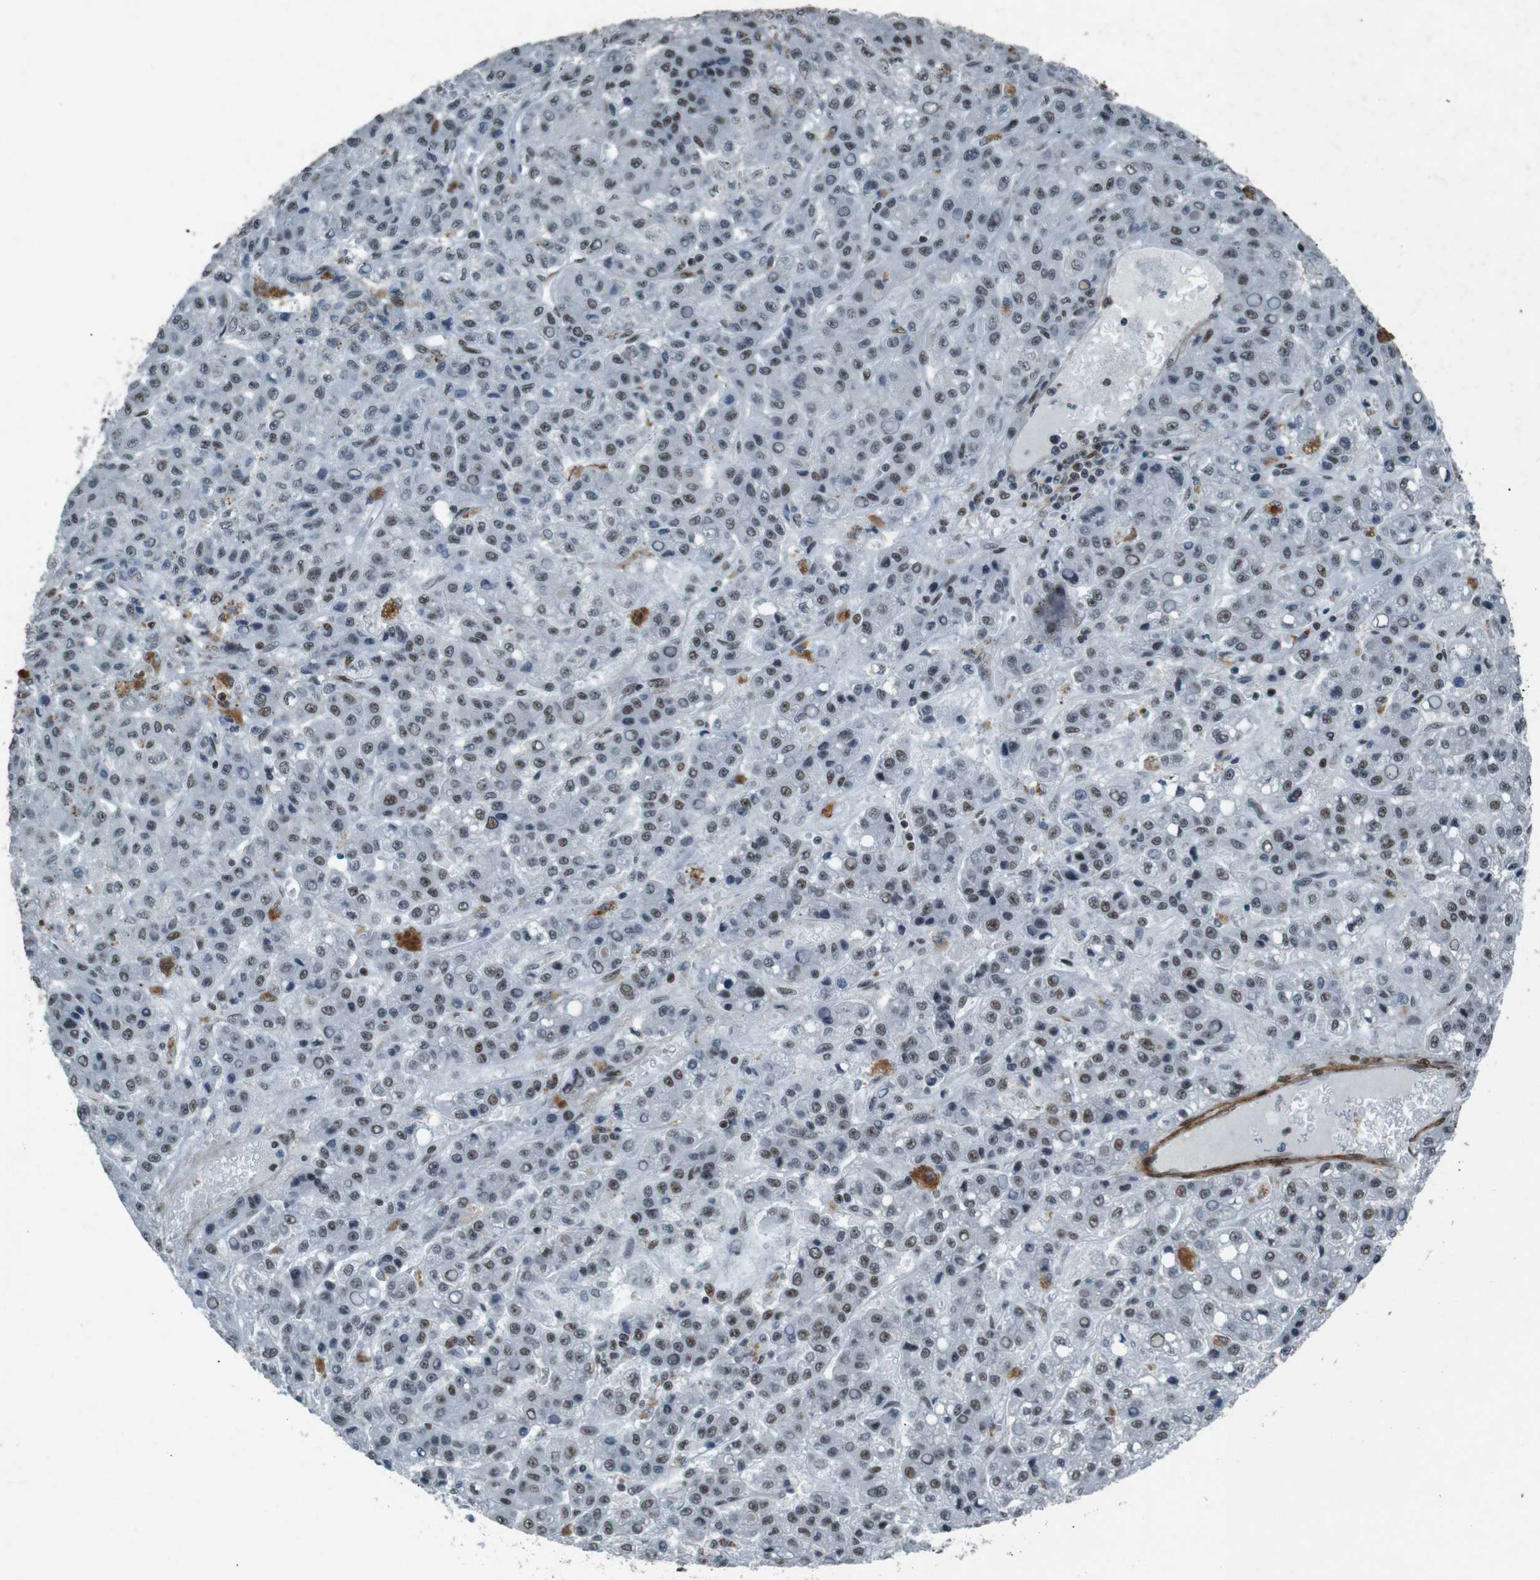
{"staining": {"intensity": "weak", "quantity": "25%-75%", "location": "nuclear"}, "tissue": "liver cancer", "cell_type": "Tumor cells", "image_type": "cancer", "snomed": [{"axis": "morphology", "description": "Carcinoma, Hepatocellular, NOS"}, {"axis": "topography", "description": "Liver"}], "caption": "High-magnification brightfield microscopy of liver cancer (hepatocellular carcinoma) stained with DAB (brown) and counterstained with hematoxylin (blue). tumor cells exhibit weak nuclear expression is seen in about25%-75% of cells.", "gene": "HEXIM1", "patient": {"sex": "male", "age": 70}}